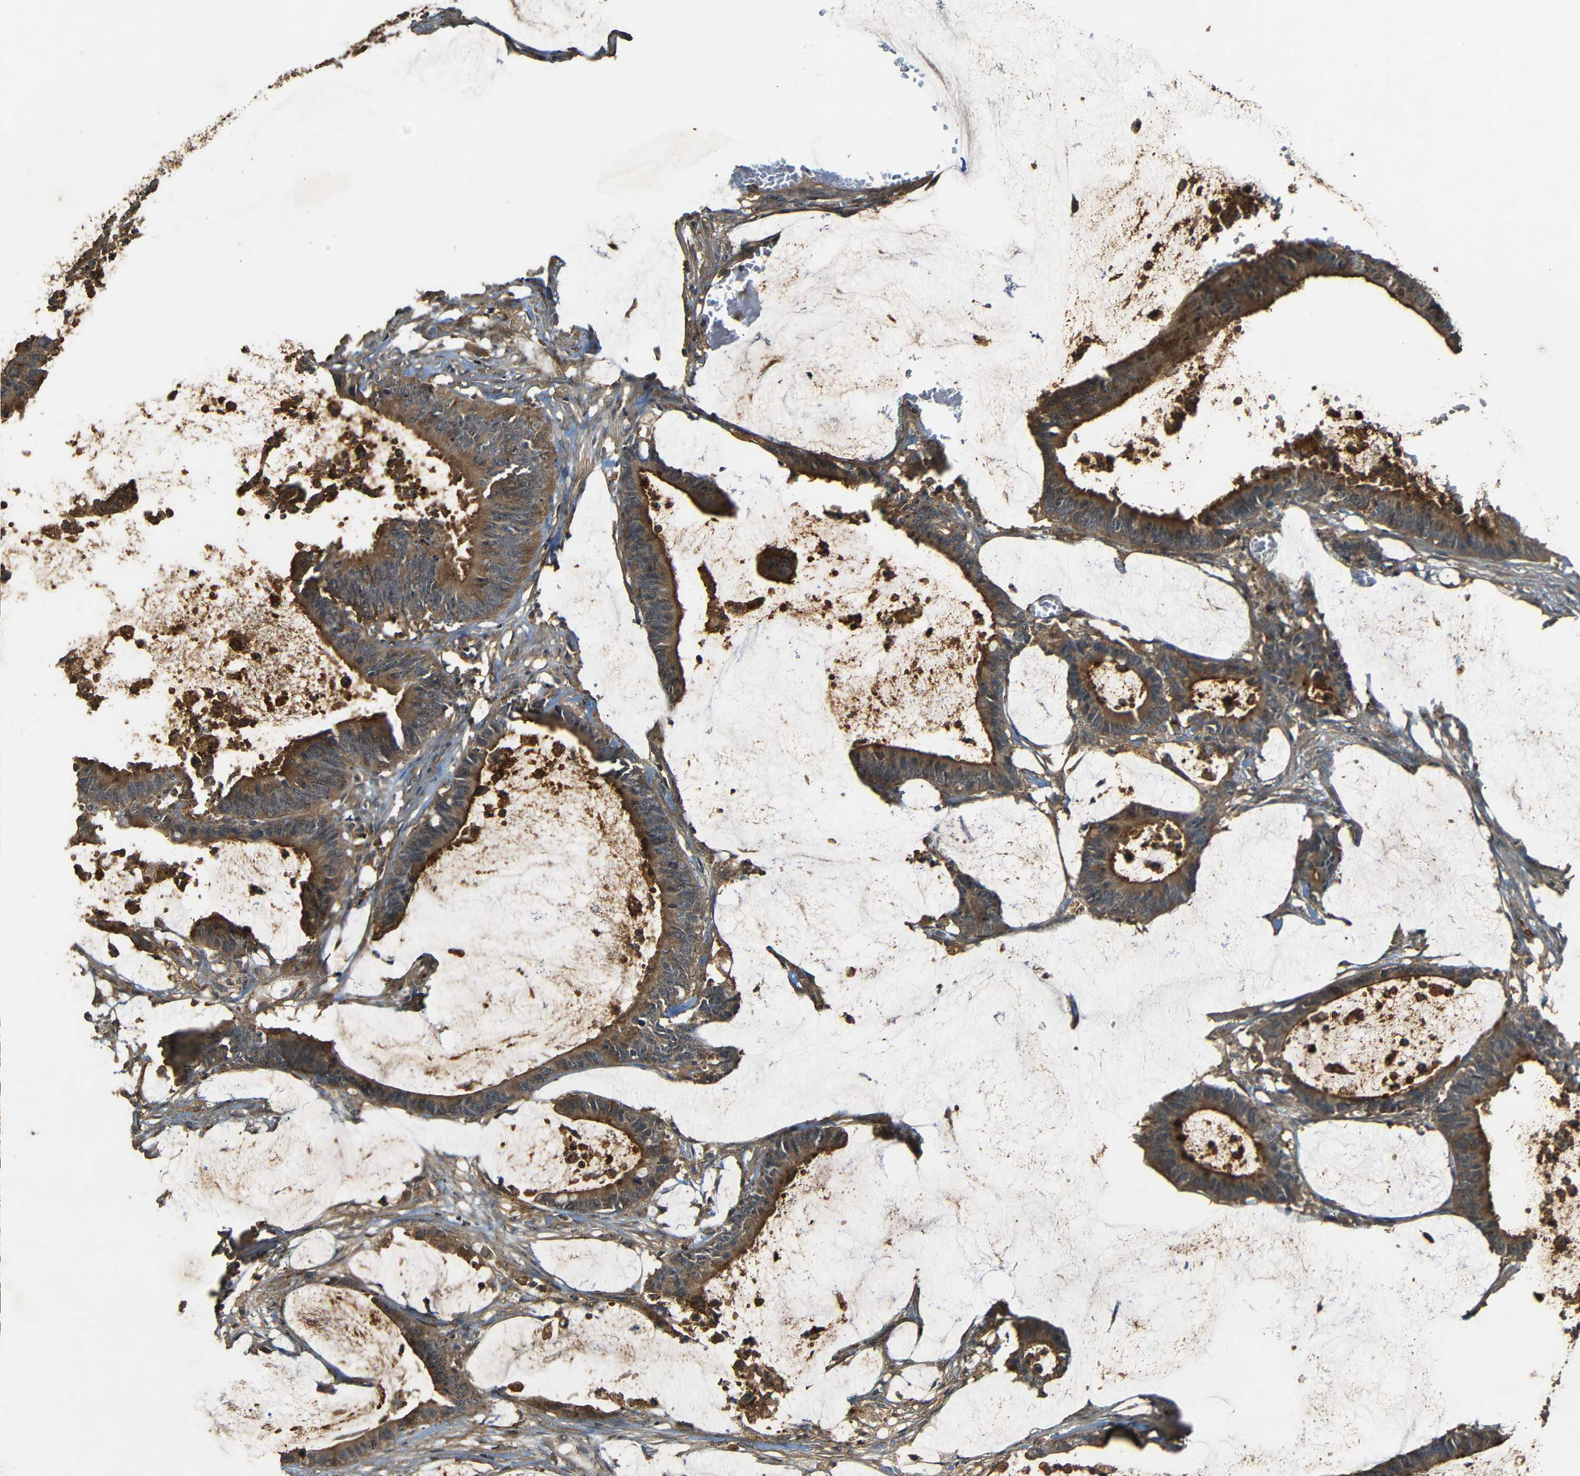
{"staining": {"intensity": "moderate", "quantity": ">75%", "location": "cytoplasmic/membranous"}, "tissue": "colorectal cancer", "cell_type": "Tumor cells", "image_type": "cancer", "snomed": [{"axis": "morphology", "description": "Adenocarcinoma, NOS"}, {"axis": "topography", "description": "Rectum"}], "caption": "DAB immunohistochemical staining of human colorectal cancer displays moderate cytoplasmic/membranous protein staining in approximately >75% of tumor cells.", "gene": "PDE5A", "patient": {"sex": "female", "age": 66}}